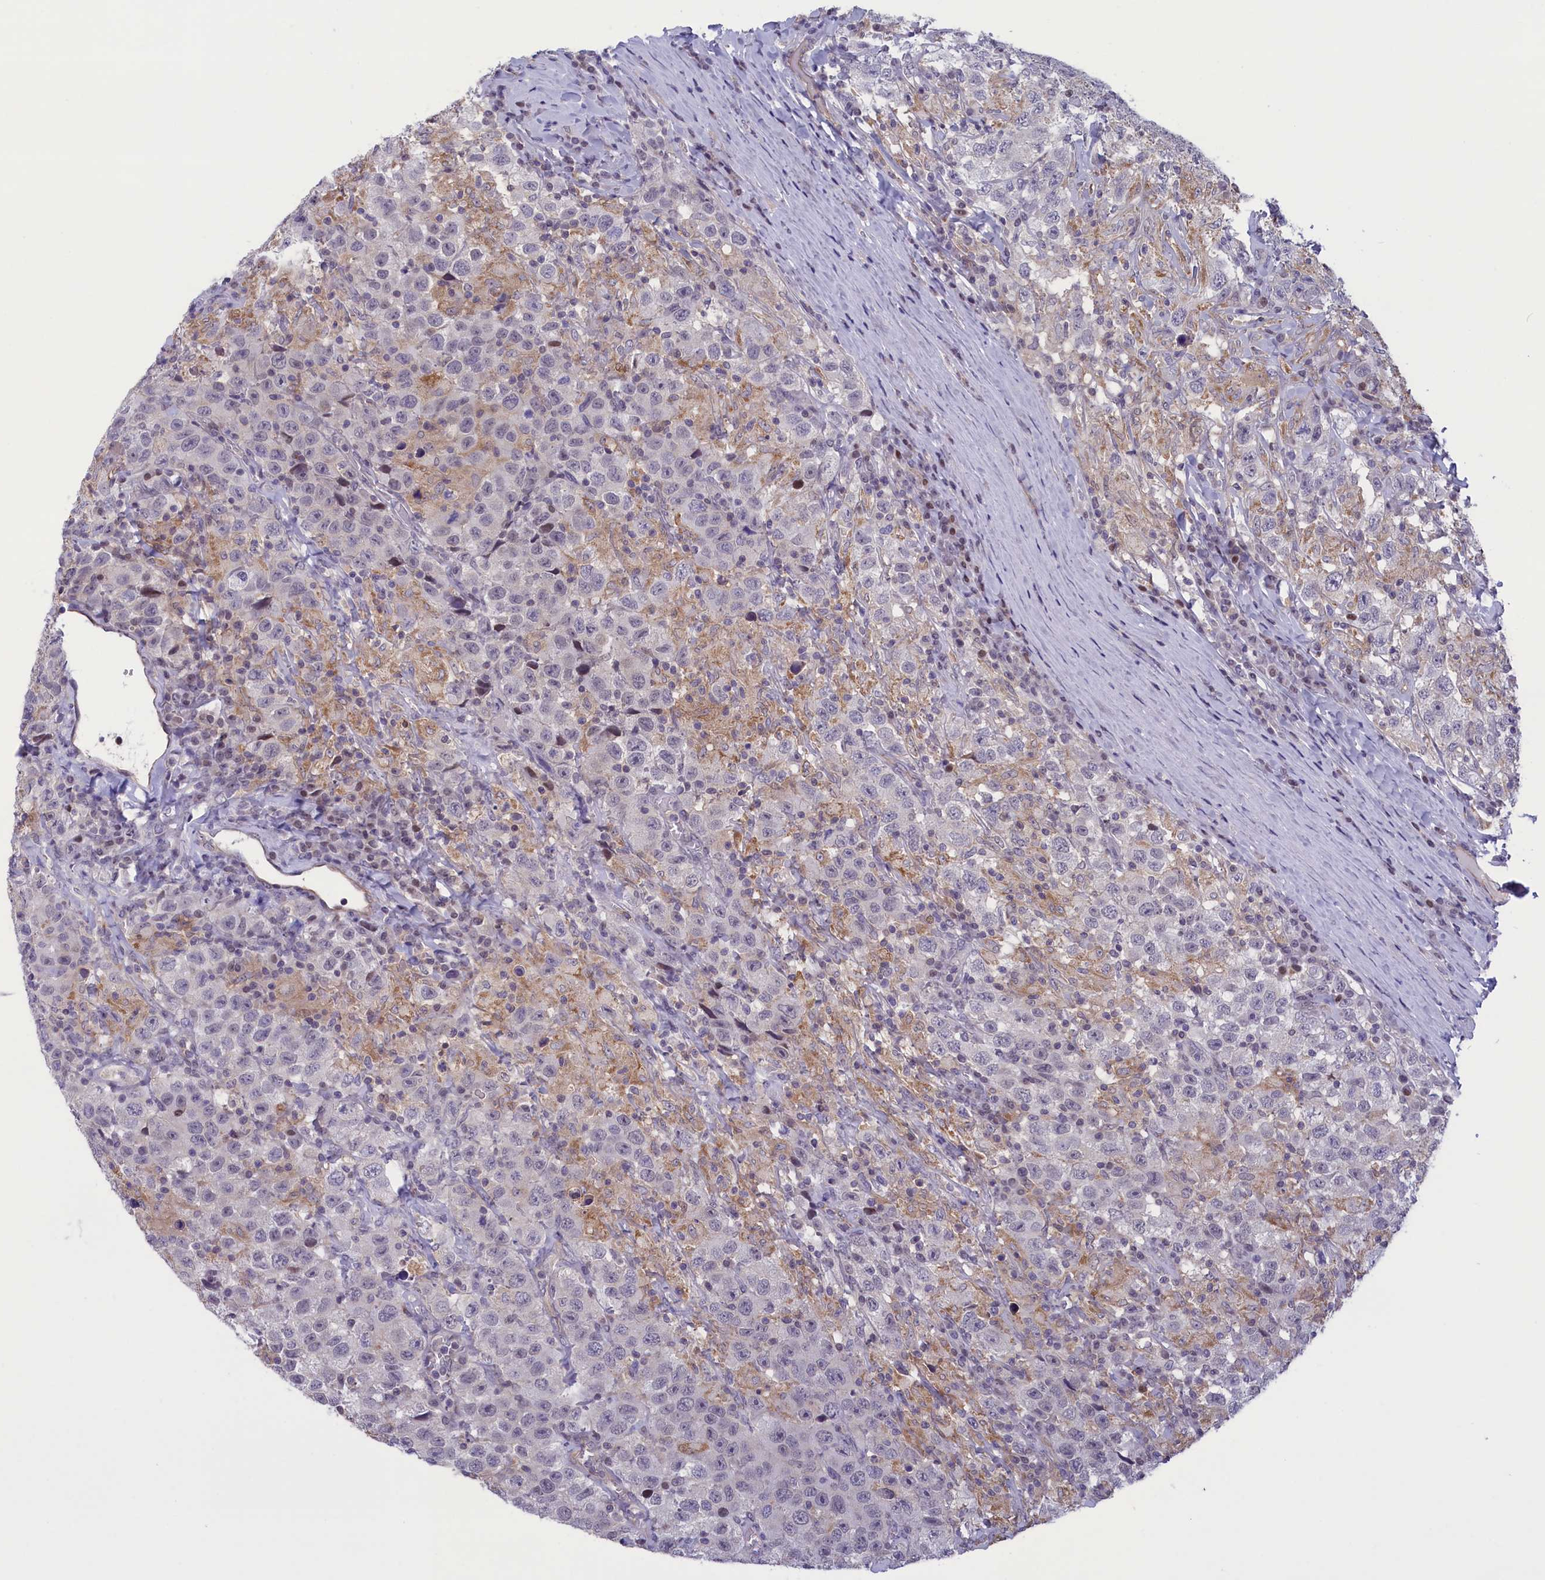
{"staining": {"intensity": "negative", "quantity": "none", "location": "none"}, "tissue": "testis cancer", "cell_type": "Tumor cells", "image_type": "cancer", "snomed": [{"axis": "morphology", "description": "Seminoma, NOS"}, {"axis": "topography", "description": "Testis"}], "caption": "IHC of human testis cancer reveals no positivity in tumor cells. The staining was performed using DAB to visualize the protein expression in brown, while the nuclei were stained in blue with hematoxylin (Magnification: 20x).", "gene": "CORO2A", "patient": {"sex": "male", "age": 41}}